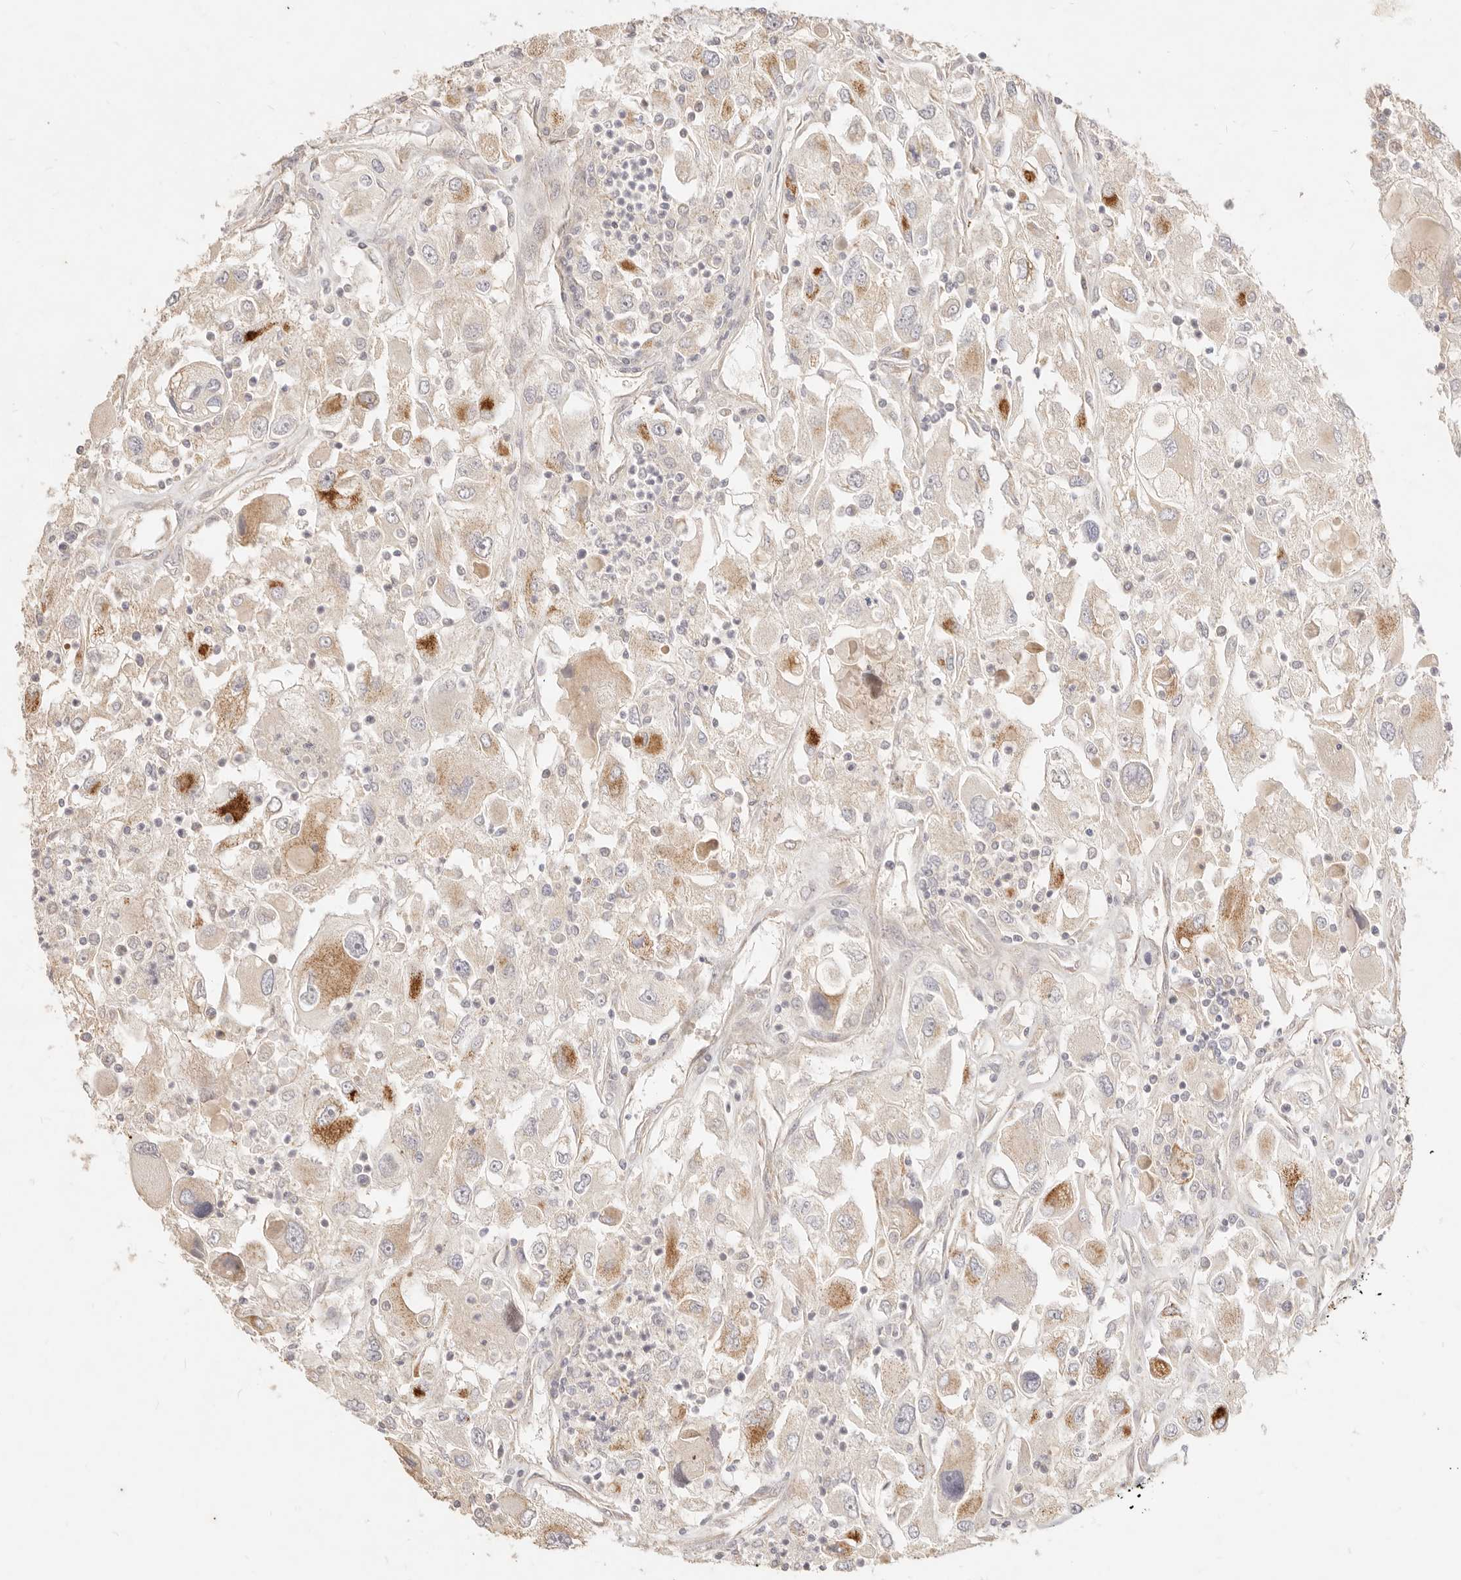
{"staining": {"intensity": "moderate", "quantity": "<25%", "location": "cytoplasmic/membranous"}, "tissue": "renal cancer", "cell_type": "Tumor cells", "image_type": "cancer", "snomed": [{"axis": "morphology", "description": "Adenocarcinoma, NOS"}, {"axis": "topography", "description": "Kidney"}], "caption": "A brown stain shows moderate cytoplasmic/membranous staining of a protein in human adenocarcinoma (renal) tumor cells.", "gene": "RUBCNL", "patient": {"sex": "female", "age": 52}}